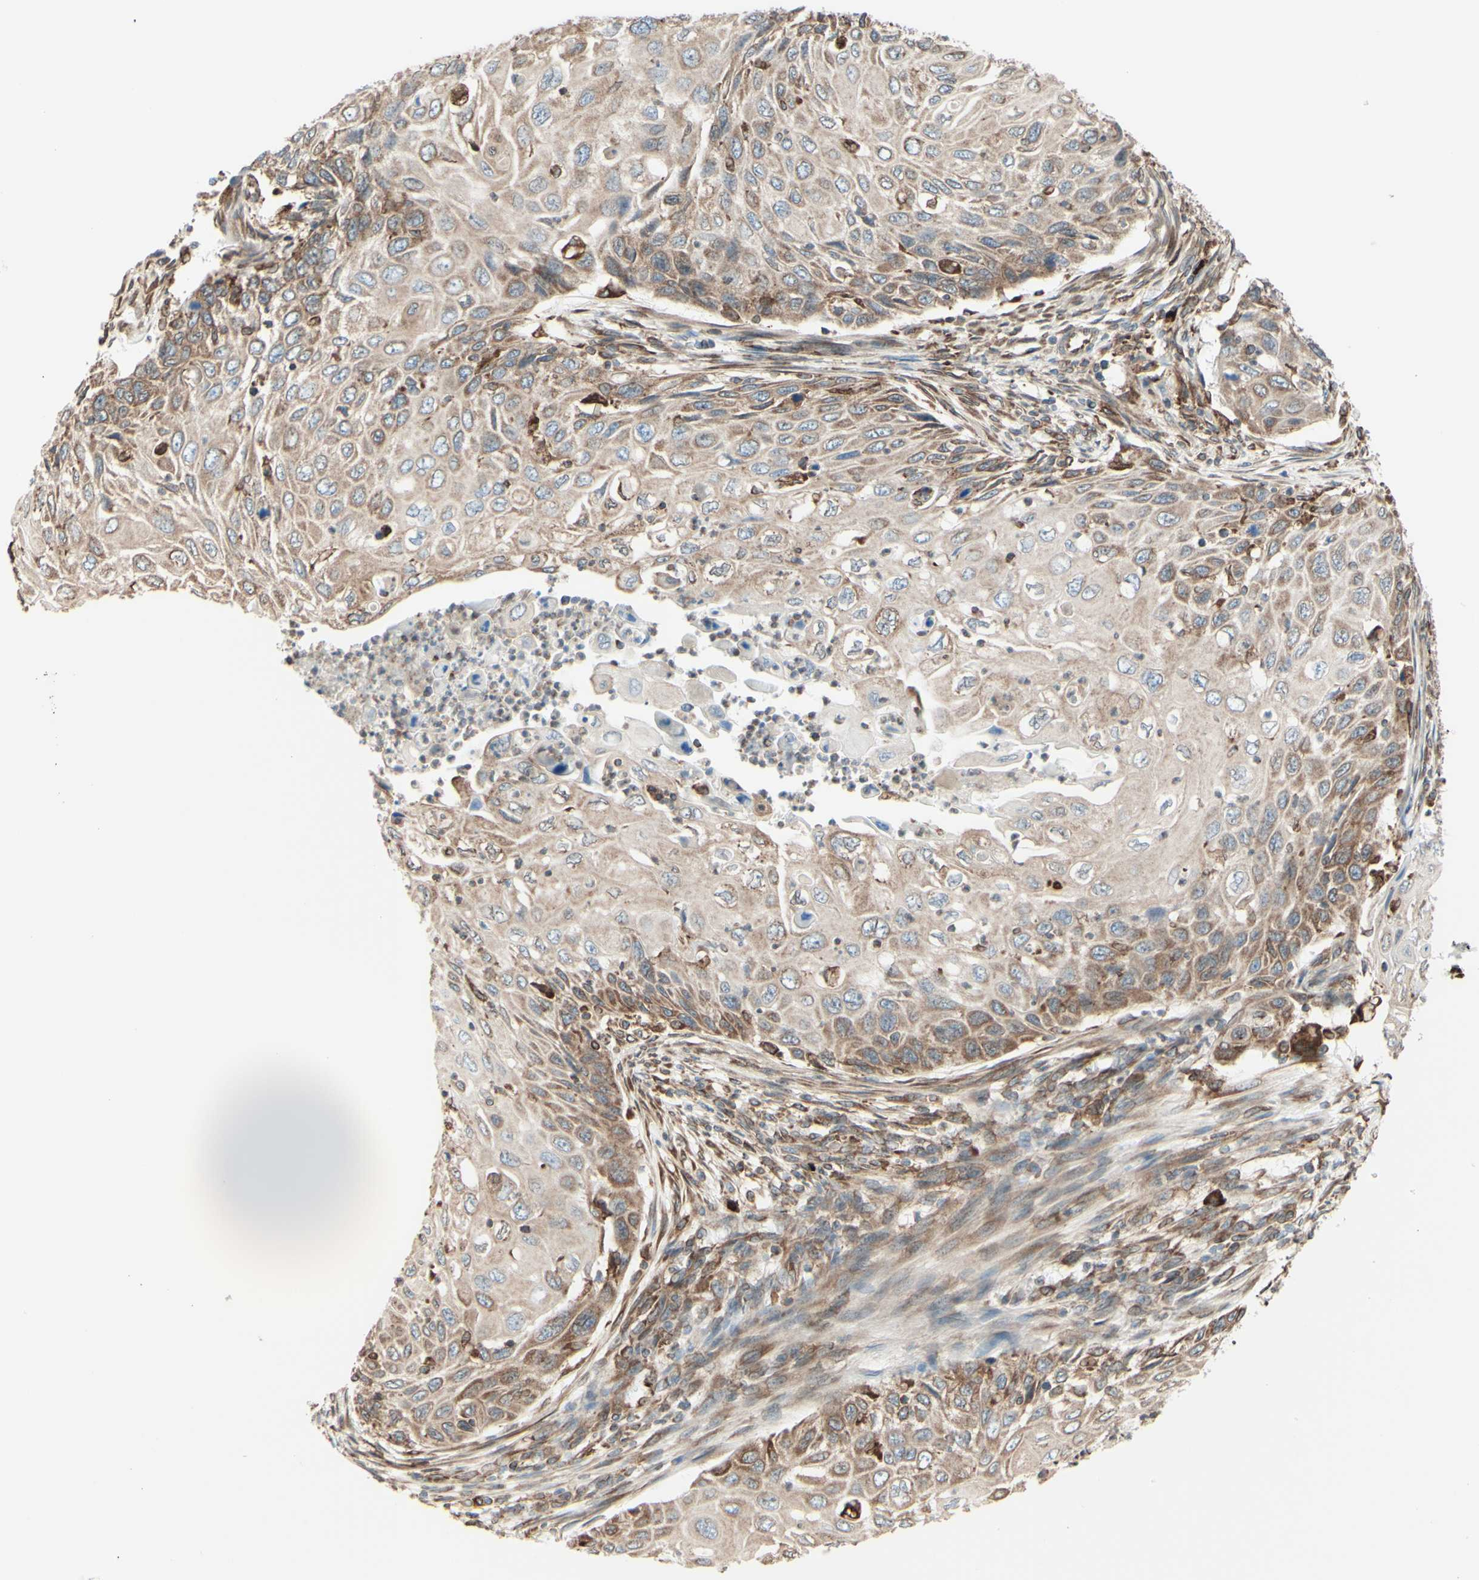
{"staining": {"intensity": "moderate", "quantity": ">75%", "location": "cytoplasmic/membranous"}, "tissue": "cervical cancer", "cell_type": "Tumor cells", "image_type": "cancer", "snomed": [{"axis": "morphology", "description": "Squamous cell carcinoma, NOS"}, {"axis": "topography", "description": "Cervix"}], "caption": "DAB immunohistochemical staining of cervical cancer shows moderate cytoplasmic/membranous protein positivity in approximately >75% of tumor cells.", "gene": "DNAJB11", "patient": {"sex": "female", "age": 70}}